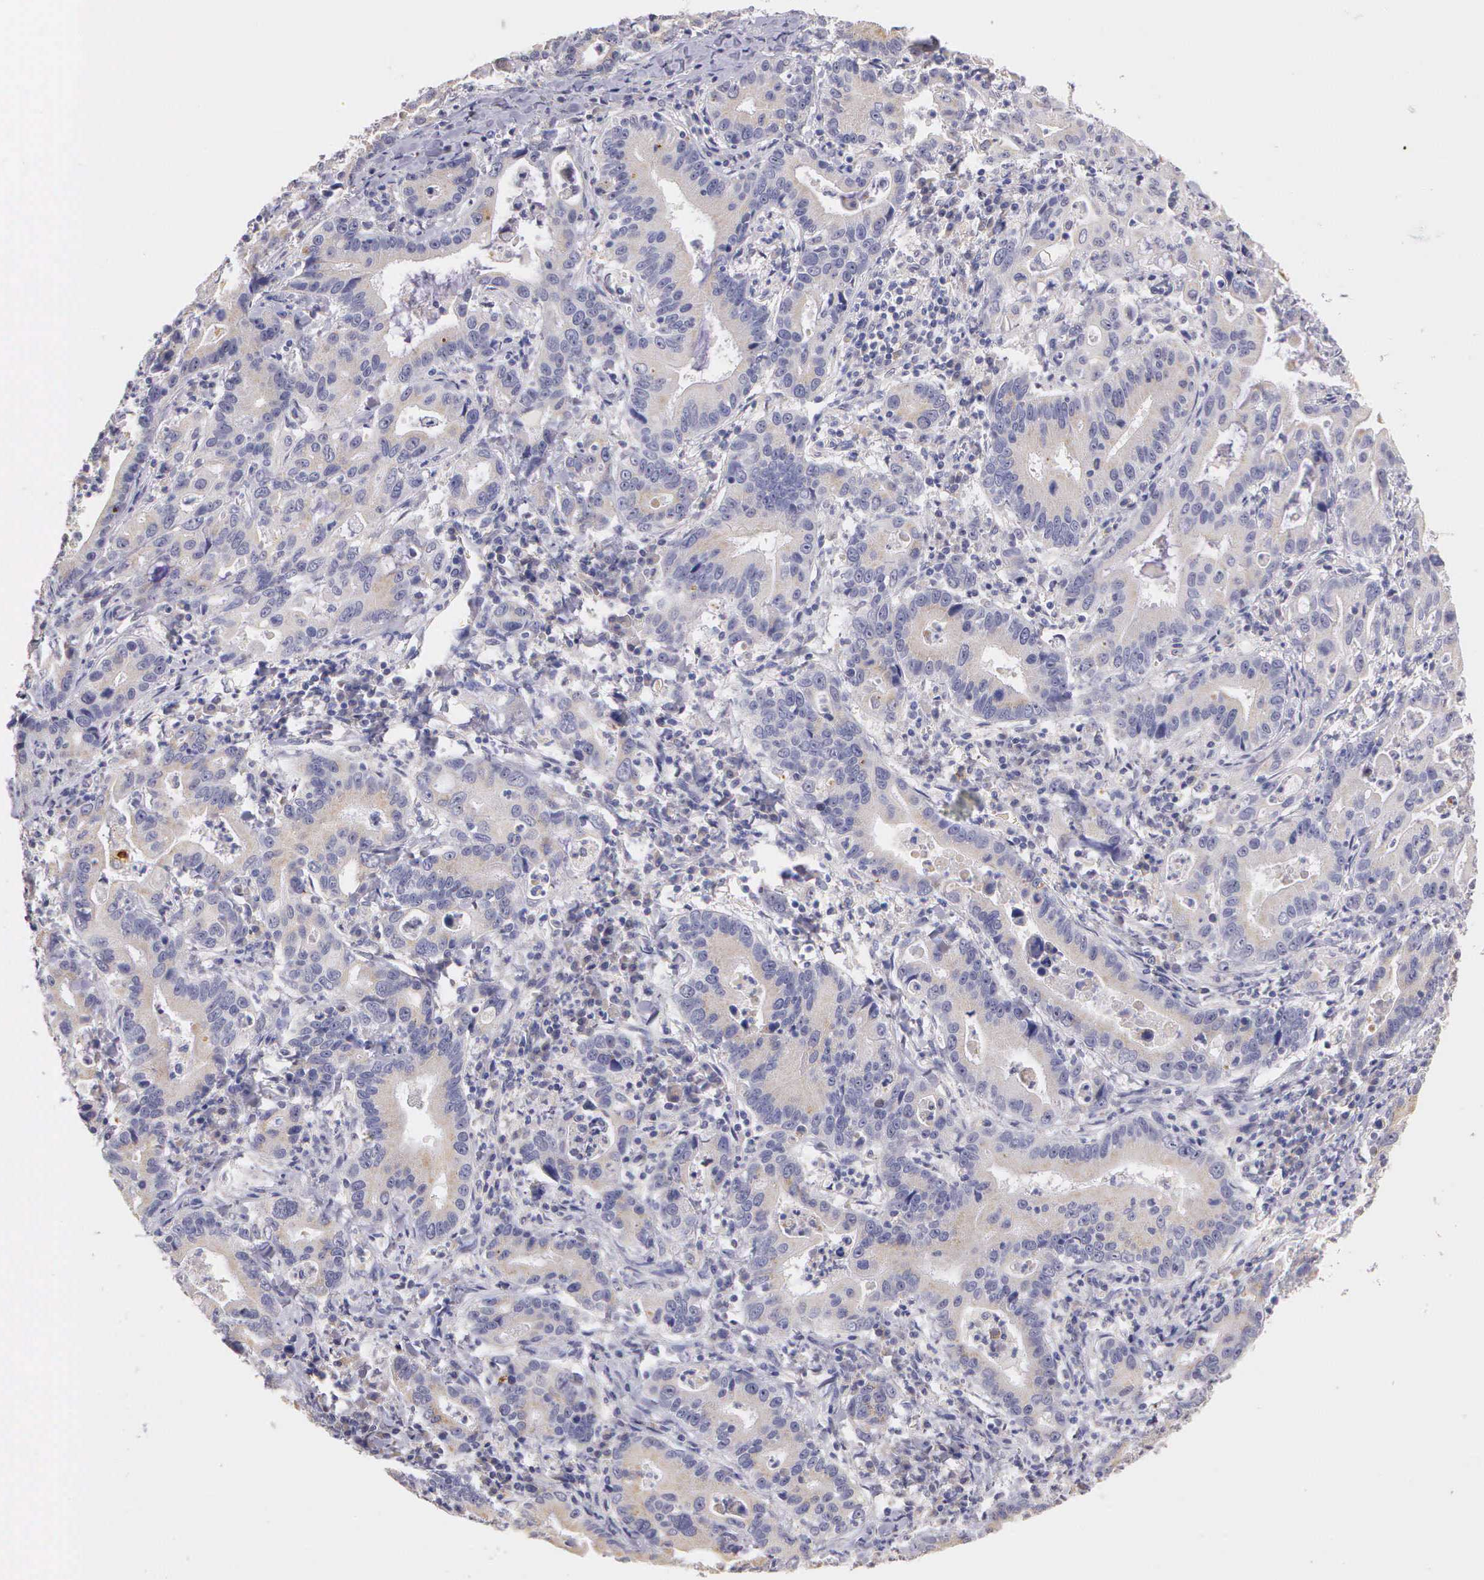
{"staining": {"intensity": "weak", "quantity": "25%-75%", "location": "cytoplasmic/membranous"}, "tissue": "stomach cancer", "cell_type": "Tumor cells", "image_type": "cancer", "snomed": [{"axis": "morphology", "description": "Adenocarcinoma, NOS"}, {"axis": "topography", "description": "Stomach, upper"}], "caption": "Weak cytoplasmic/membranous protein expression is seen in approximately 25%-75% of tumor cells in adenocarcinoma (stomach).", "gene": "ESR1", "patient": {"sex": "male", "age": 63}}